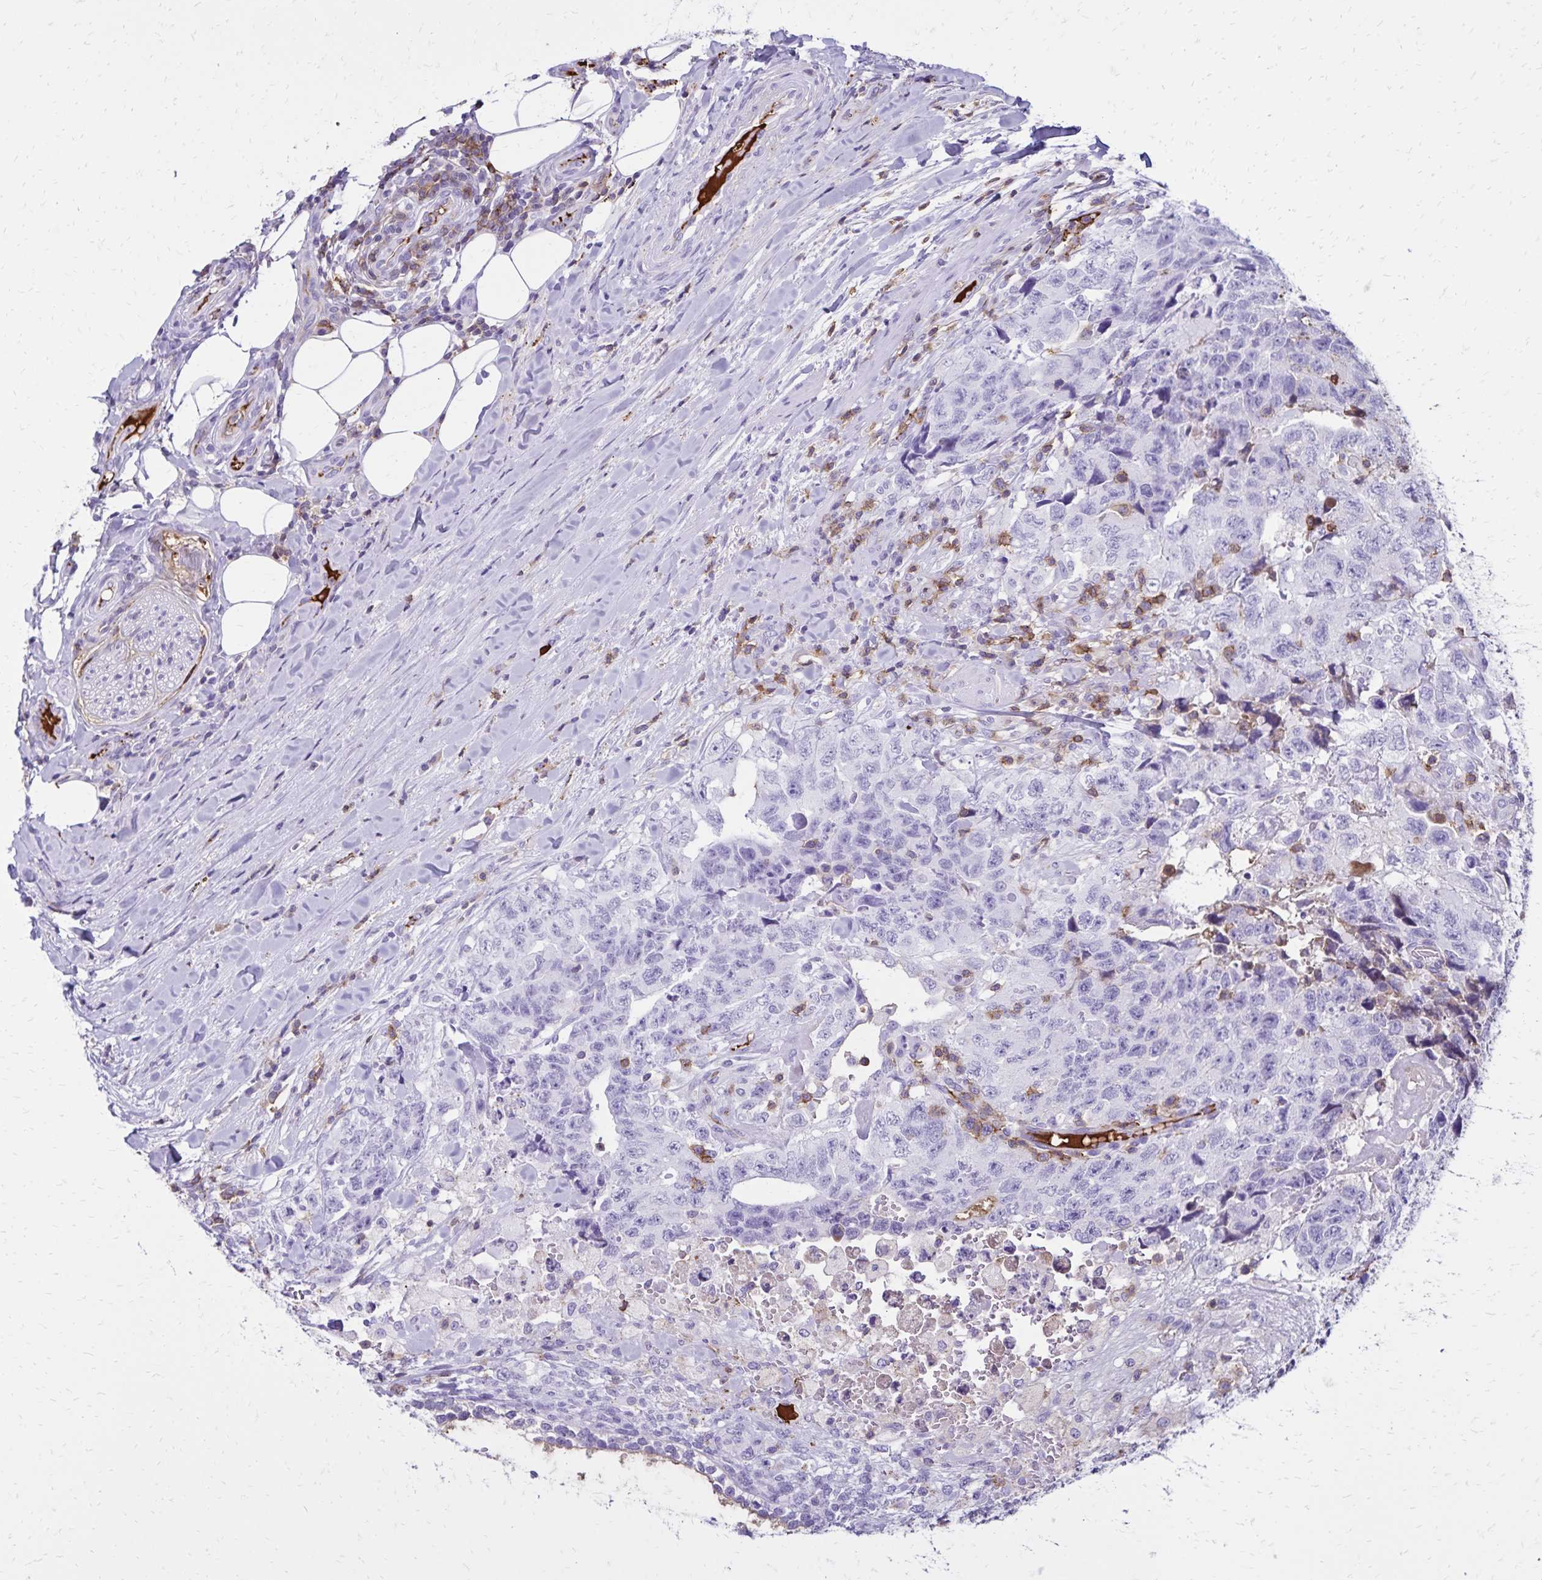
{"staining": {"intensity": "negative", "quantity": "none", "location": "none"}, "tissue": "testis cancer", "cell_type": "Tumor cells", "image_type": "cancer", "snomed": [{"axis": "morphology", "description": "Carcinoma, Embryonal, NOS"}, {"axis": "topography", "description": "Testis"}], "caption": "This is a image of IHC staining of testis embryonal carcinoma, which shows no positivity in tumor cells.", "gene": "CD27", "patient": {"sex": "male", "age": 24}}